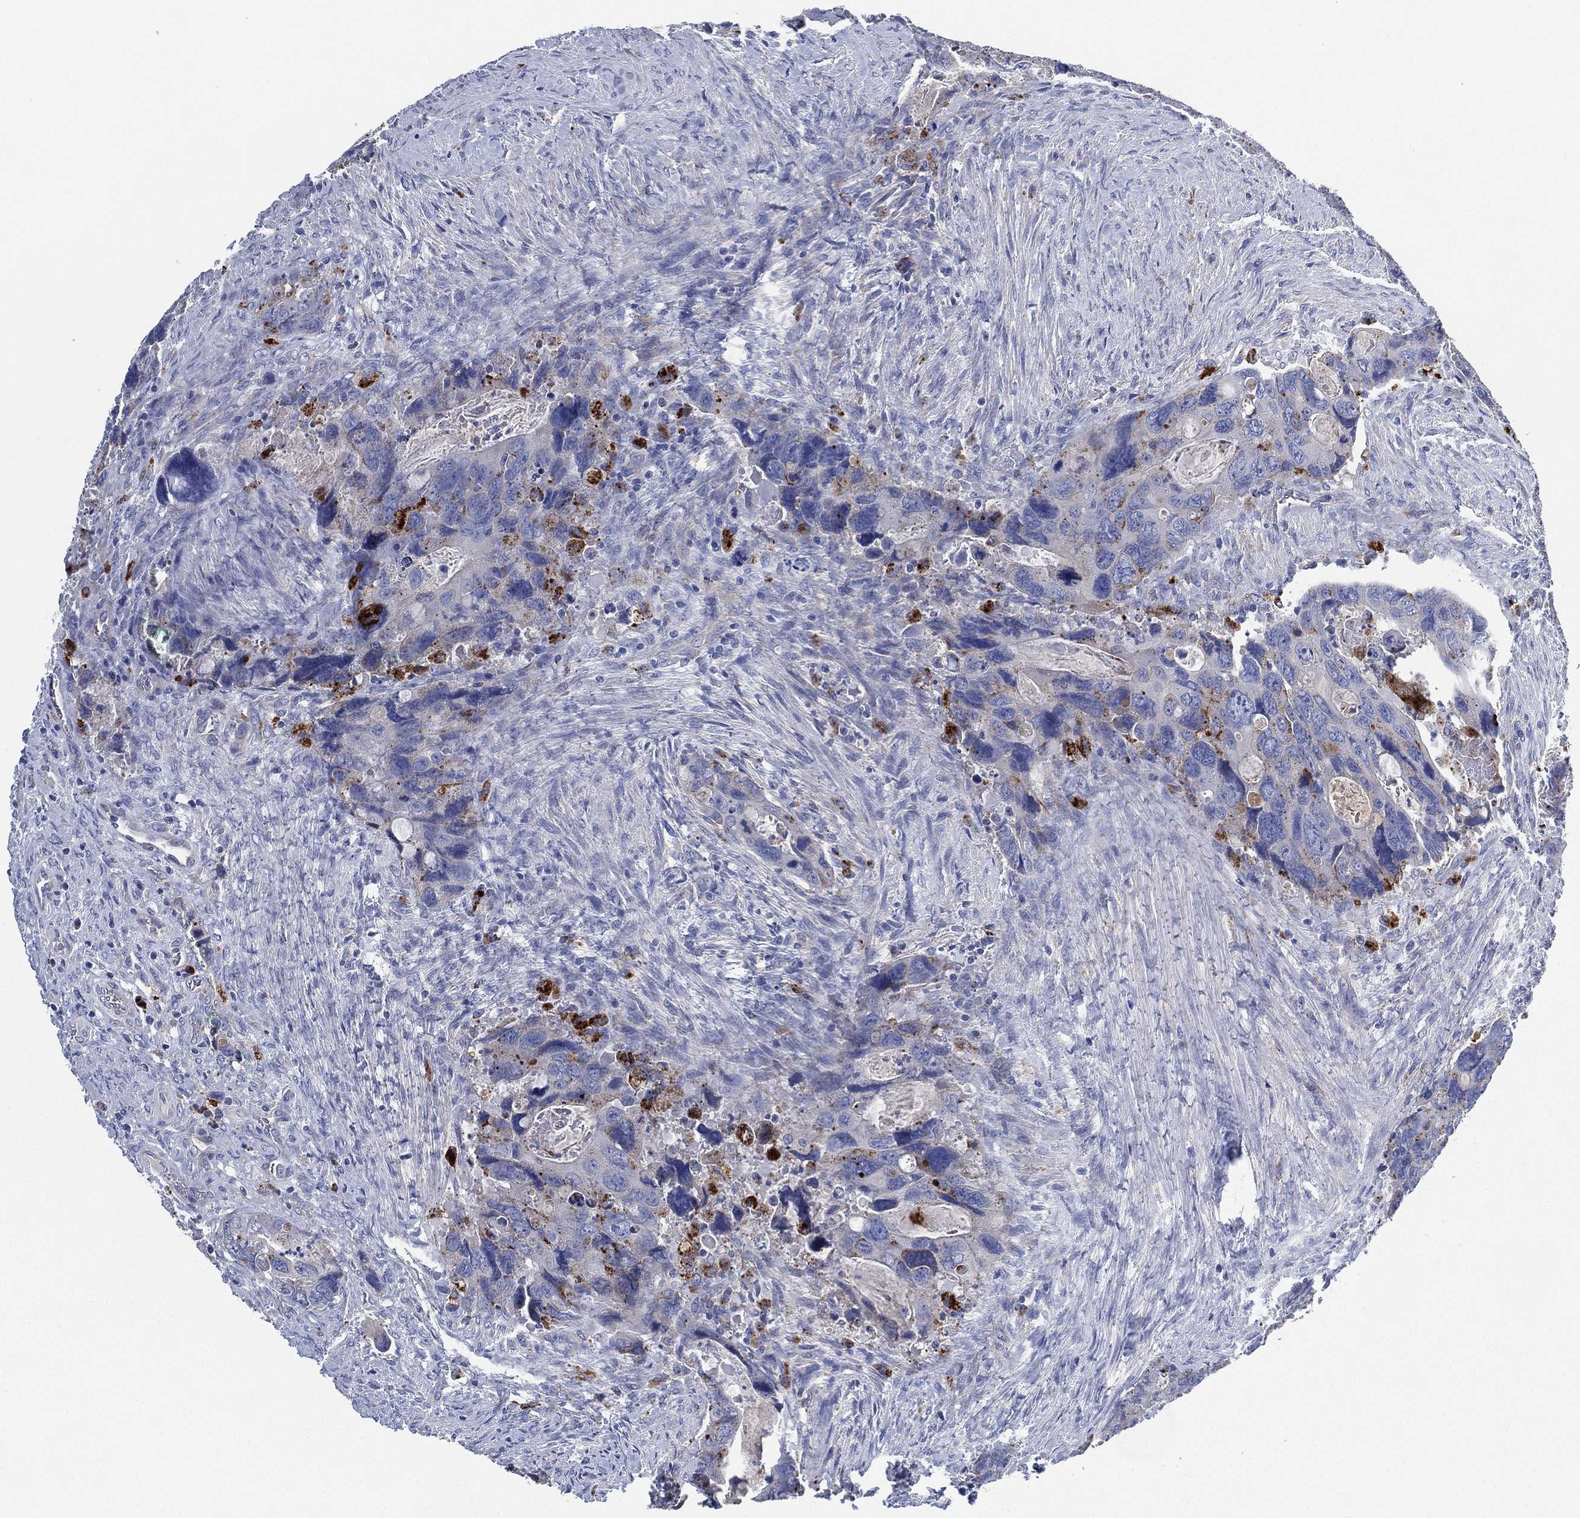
{"staining": {"intensity": "moderate", "quantity": "<25%", "location": "cytoplasmic/membranous"}, "tissue": "colorectal cancer", "cell_type": "Tumor cells", "image_type": "cancer", "snomed": [{"axis": "morphology", "description": "Adenocarcinoma, NOS"}, {"axis": "topography", "description": "Rectum"}], "caption": "An image of human colorectal cancer stained for a protein shows moderate cytoplasmic/membranous brown staining in tumor cells. The staining is performed using DAB brown chromogen to label protein expression. The nuclei are counter-stained blue using hematoxylin.", "gene": "GALNS", "patient": {"sex": "male", "age": 62}}